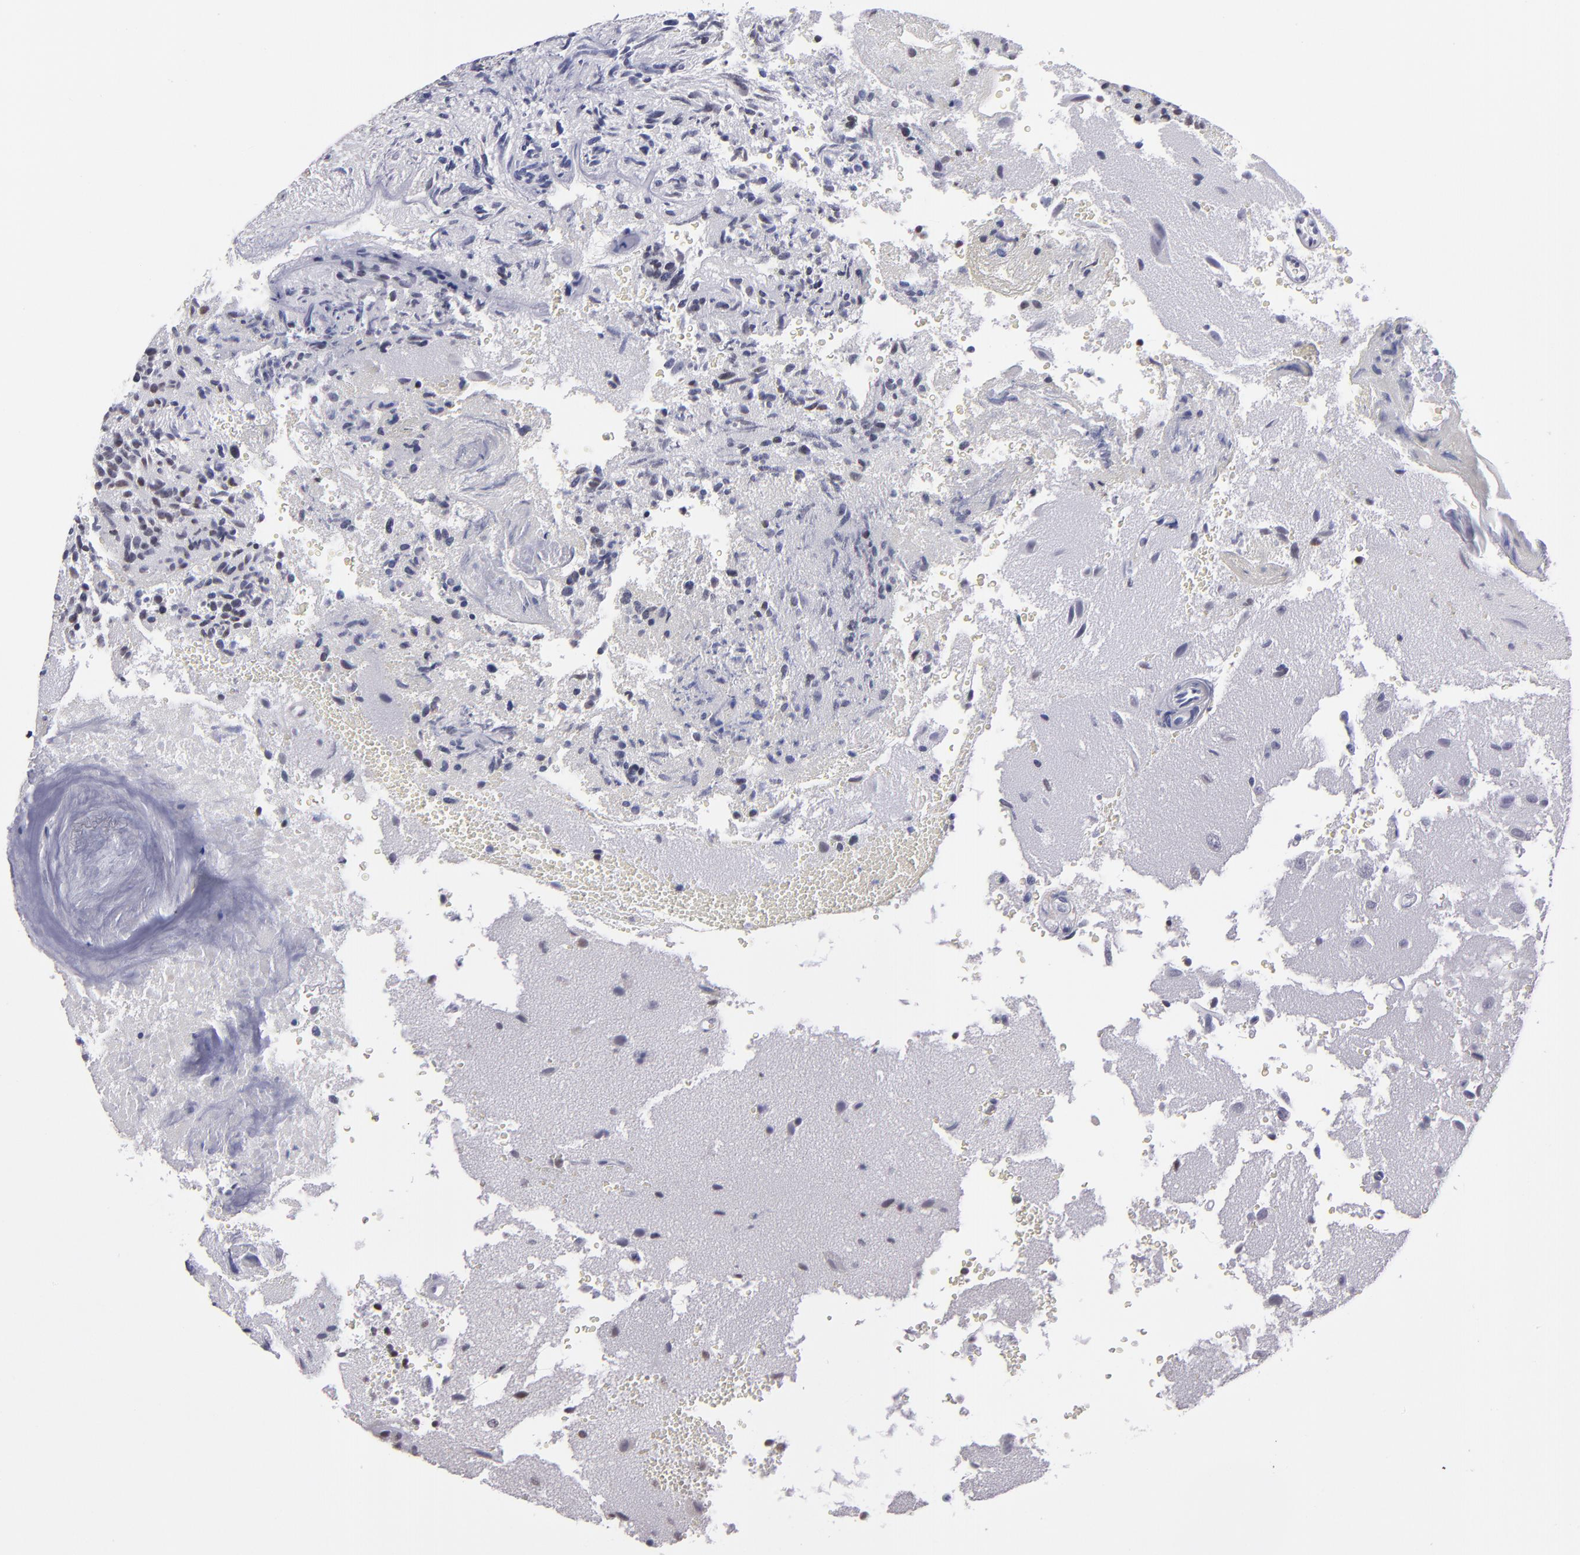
{"staining": {"intensity": "negative", "quantity": "none", "location": "none"}, "tissue": "glioma", "cell_type": "Tumor cells", "image_type": "cancer", "snomed": [{"axis": "morphology", "description": "Normal tissue, NOS"}, {"axis": "morphology", "description": "Glioma, malignant, High grade"}, {"axis": "topography", "description": "Cerebral cortex"}], "caption": "An immunohistochemistry micrograph of malignant glioma (high-grade) is shown. There is no staining in tumor cells of malignant glioma (high-grade).", "gene": "OTUB2", "patient": {"sex": "male", "age": 75}}